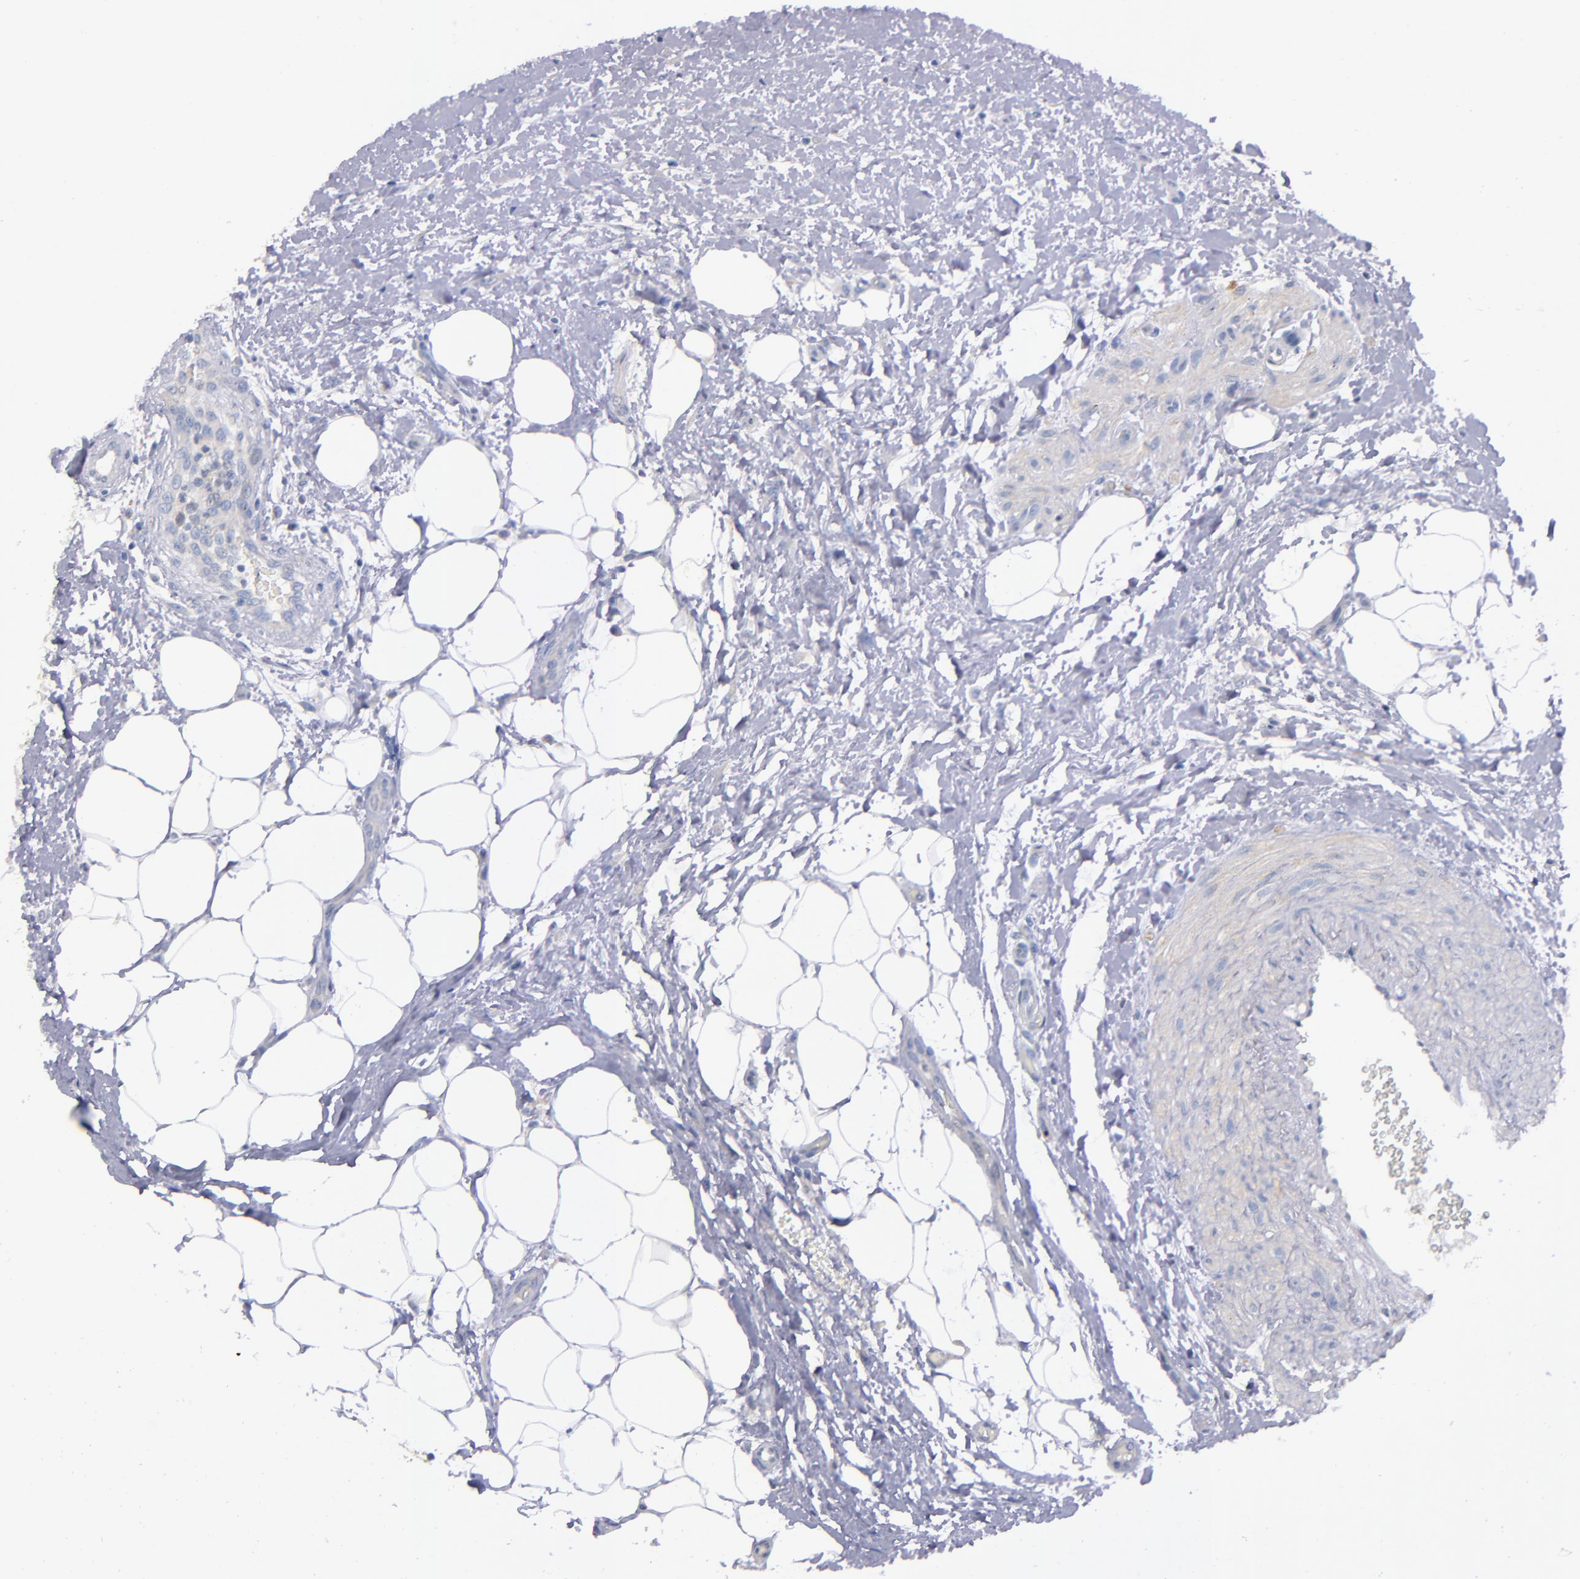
{"staining": {"intensity": "negative", "quantity": "none", "location": "none"}, "tissue": "lymphoma", "cell_type": "Tumor cells", "image_type": "cancer", "snomed": [{"axis": "morphology", "description": "Malignant lymphoma, non-Hodgkin's type, Low grade"}, {"axis": "topography", "description": "Lymph node"}], "caption": "Immunohistochemical staining of human lymphoma reveals no significant staining in tumor cells.", "gene": "CNTNAP2", "patient": {"sex": "female", "age": 76}}